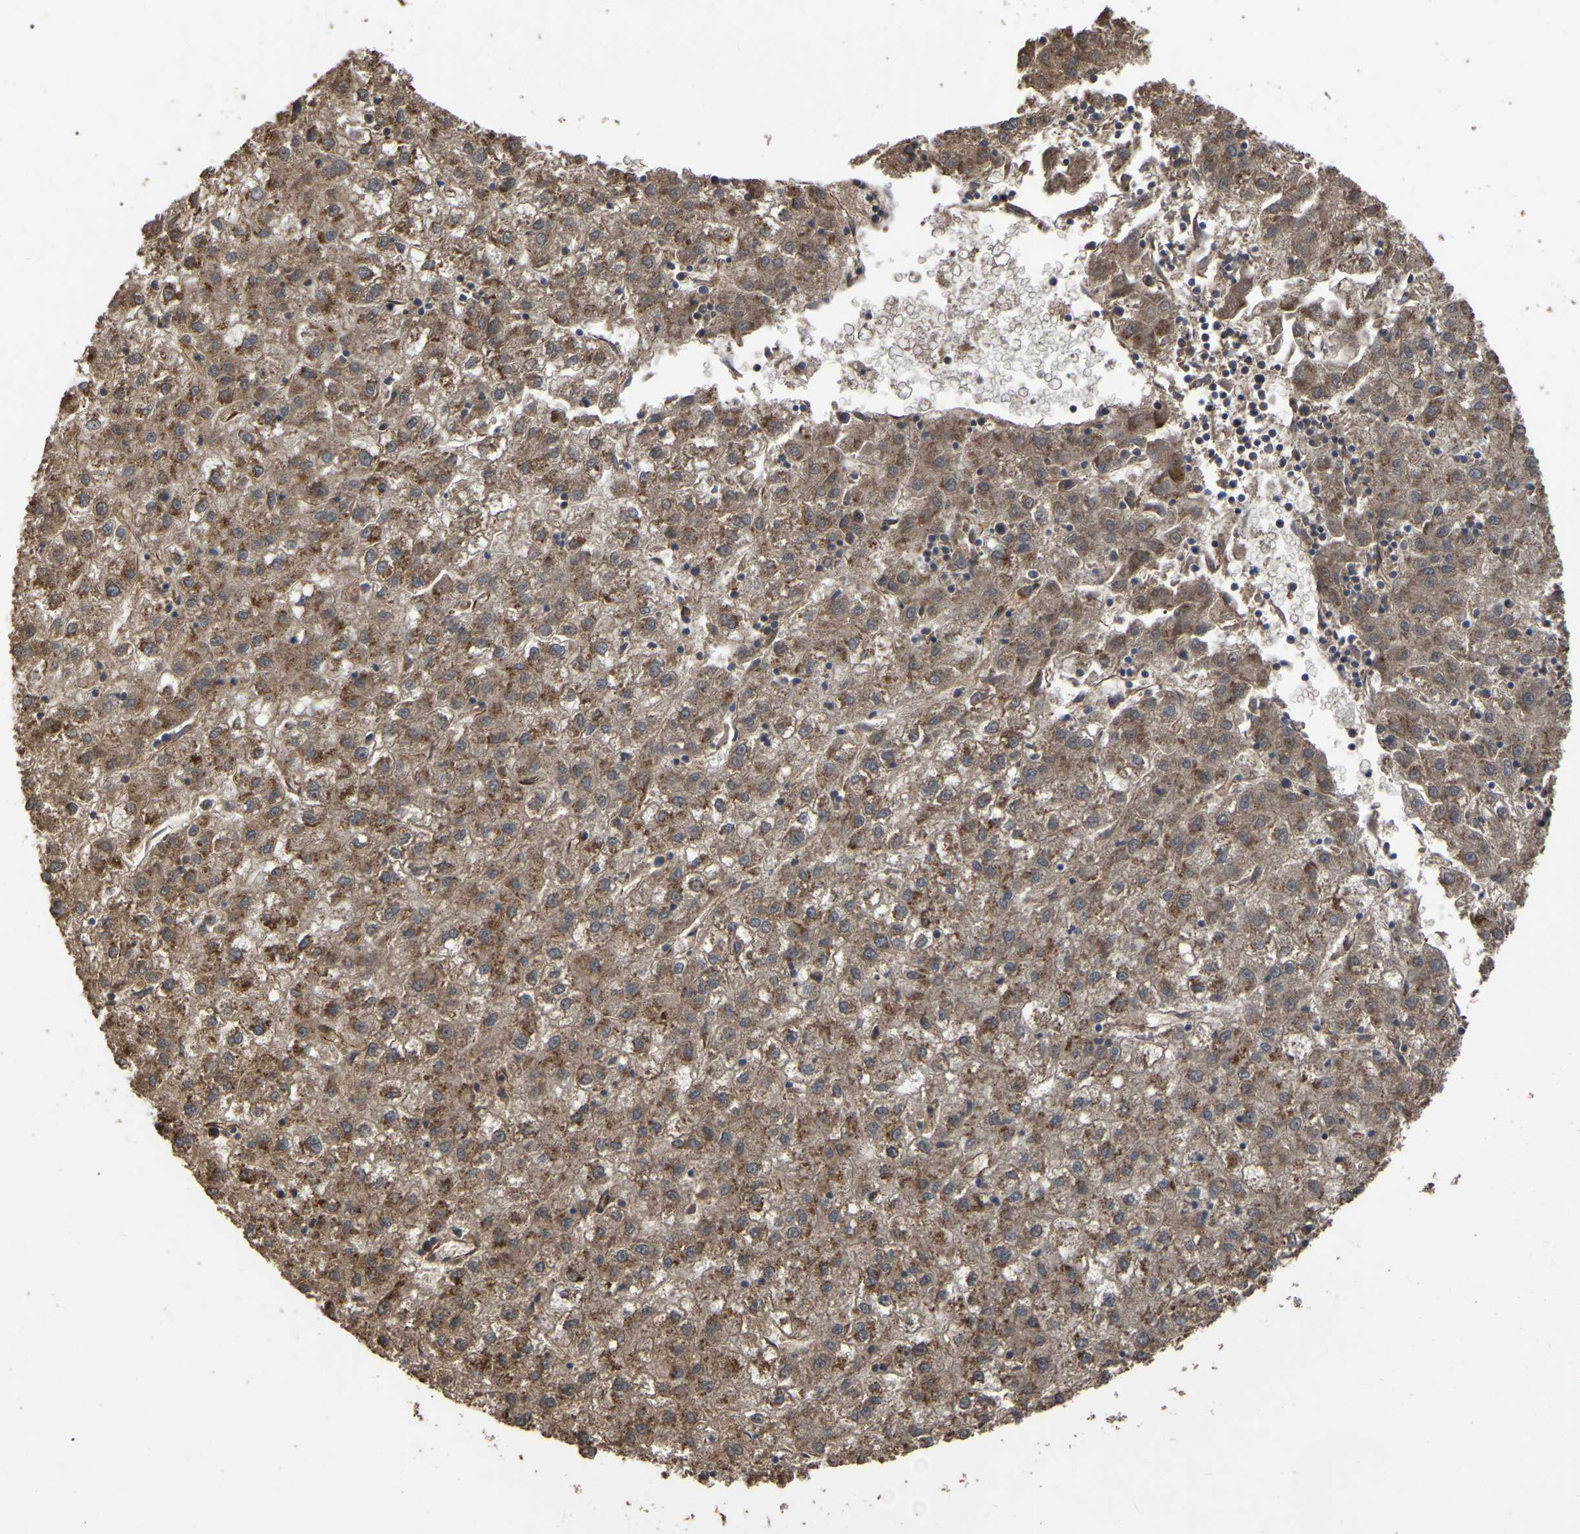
{"staining": {"intensity": "moderate", "quantity": ">75%", "location": "cytoplasmic/membranous"}, "tissue": "liver cancer", "cell_type": "Tumor cells", "image_type": "cancer", "snomed": [{"axis": "morphology", "description": "Carcinoma, Hepatocellular, NOS"}, {"axis": "topography", "description": "Liver"}], "caption": "Liver cancer was stained to show a protein in brown. There is medium levels of moderate cytoplasmic/membranous expression in approximately >75% of tumor cells.", "gene": "FAM161B", "patient": {"sex": "male", "age": 72}}